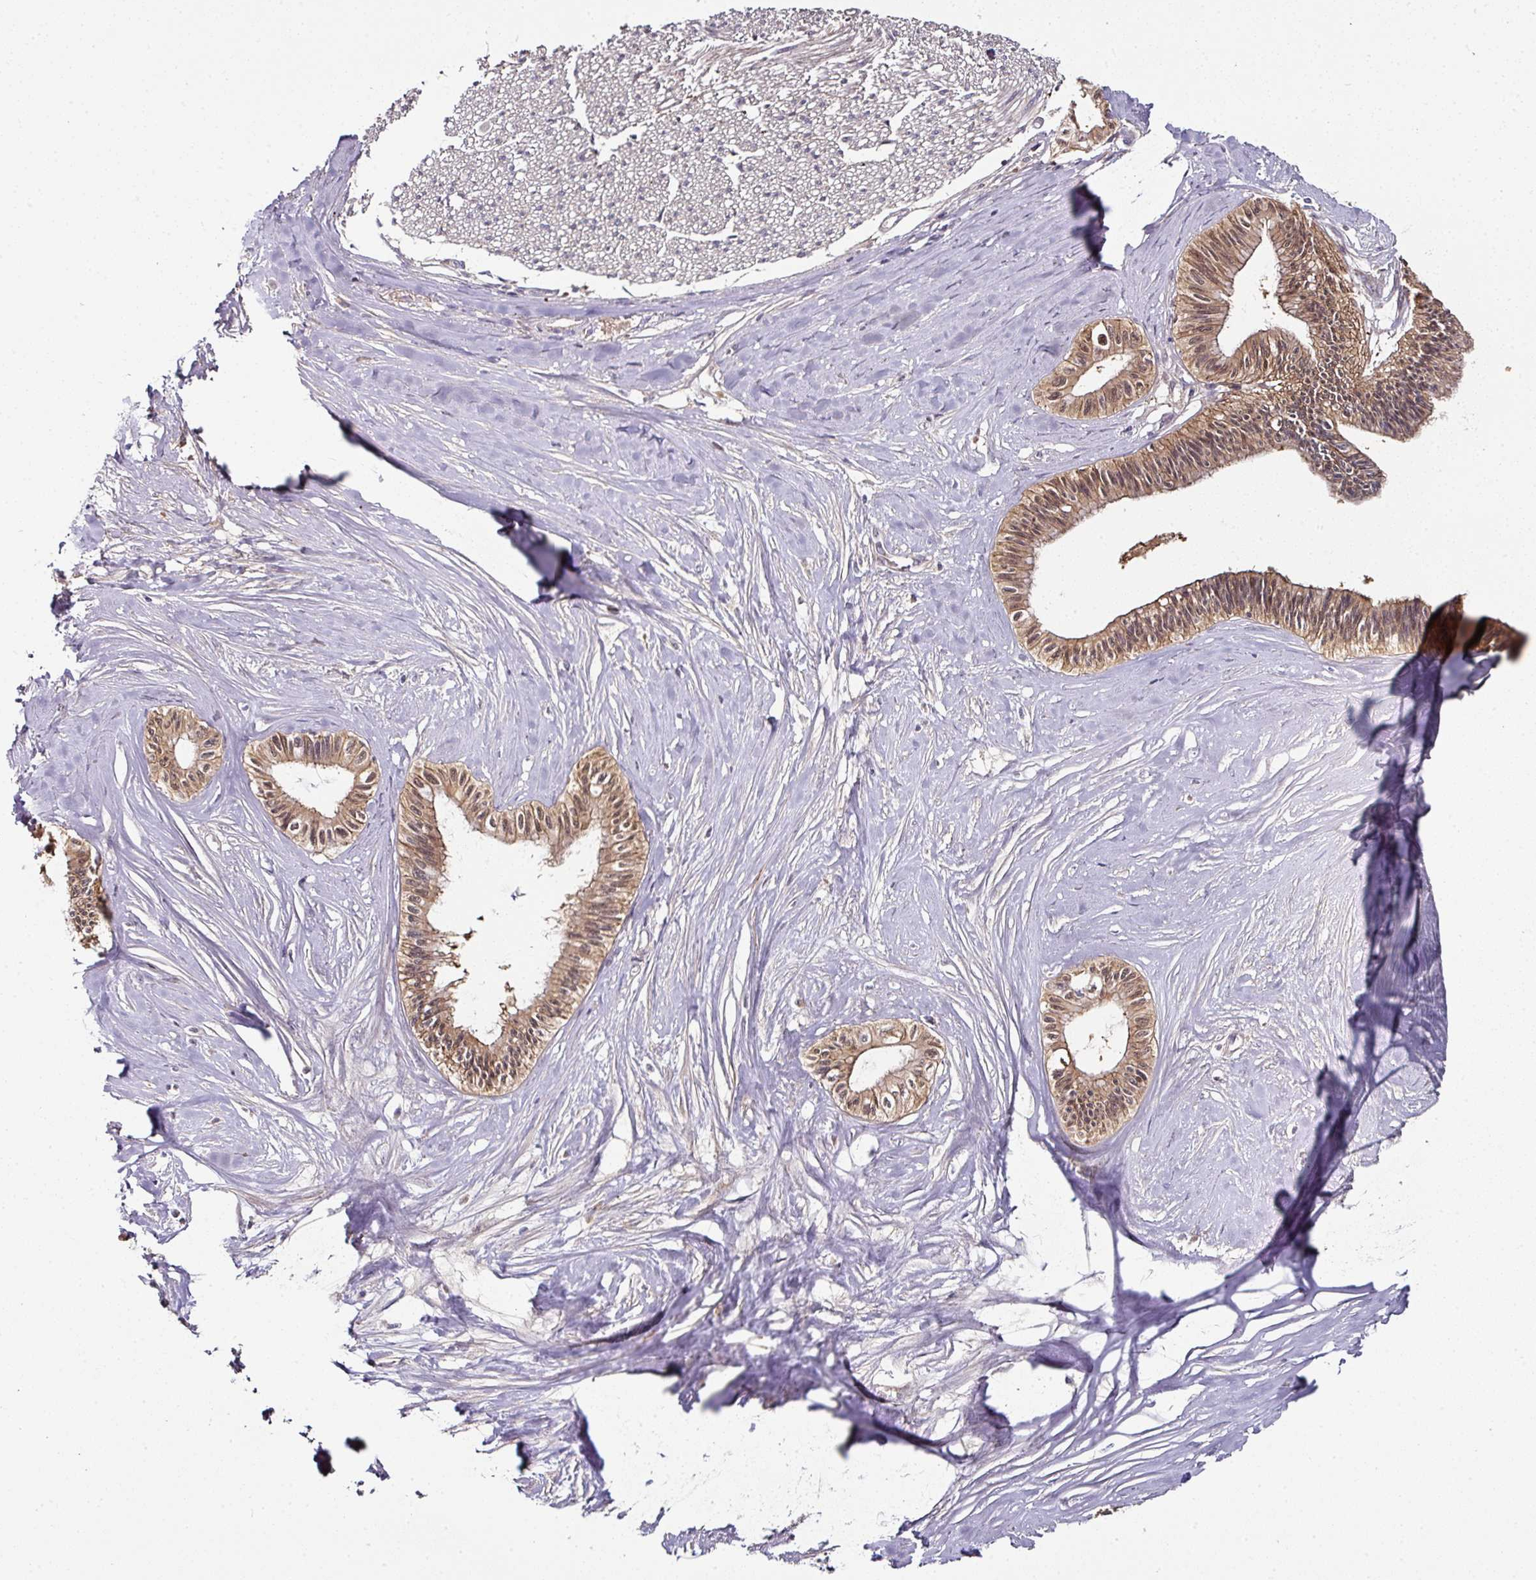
{"staining": {"intensity": "moderate", "quantity": ">75%", "location": "cytoplasmic/membranous,nuclear"}, "tissue": "pancreatic cancer", "cell_type": "Tumor cells", "image_type": "cancer", "snomed": [{"axis": "morphology", "description": "Adenocarcinoma, NOS"}, {"axis": "topography", "description": "Pancreas"}], "caption": "Protein staining demonstrates moderate cytoplasmic/membranous and nuclear positivity in about >75% of tumor cells in pancreatic adenocarcinoma.", "gene": "CTDSP2", "patient": {"sex": "male", "age": 71}}